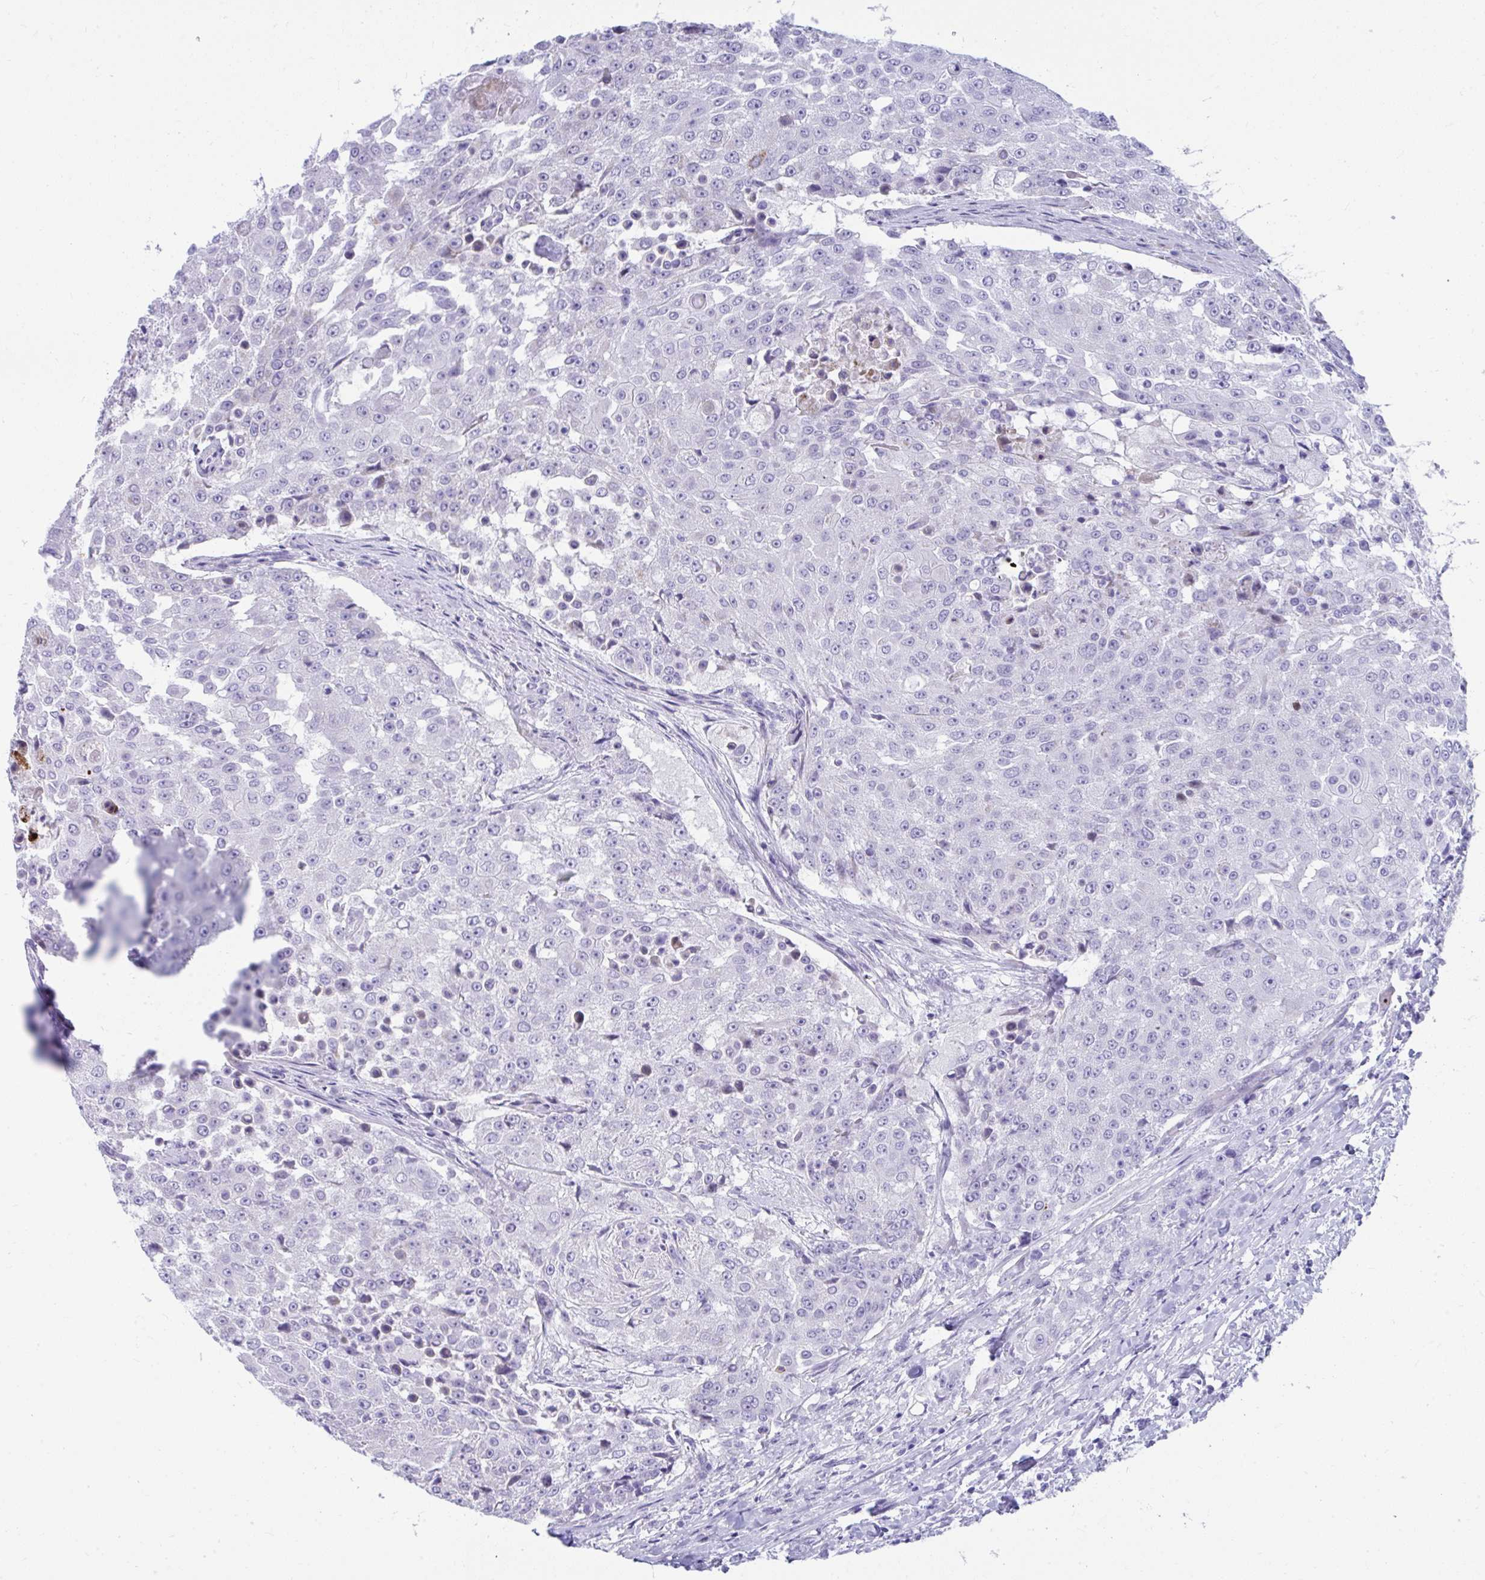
{"staining": {"intensity": "negative", "quantity": "none", "location": "none"}, "tissue": "urothelial cancer", "cell_type": "Tumor cells", "image_type": "cancer", "snomed": [{"axis": "morphology", "description": "Urothelial carcinoma, High grade"}, {"axis": "topography", "description": "Urinary bladder"}], "caption": "This is an immunohistochemistry (IHC) image of human urothelial cancer. There is no expression in tumor cells.", "gene": "ISL1", "patient": {"sex": "female", "age": 63}}